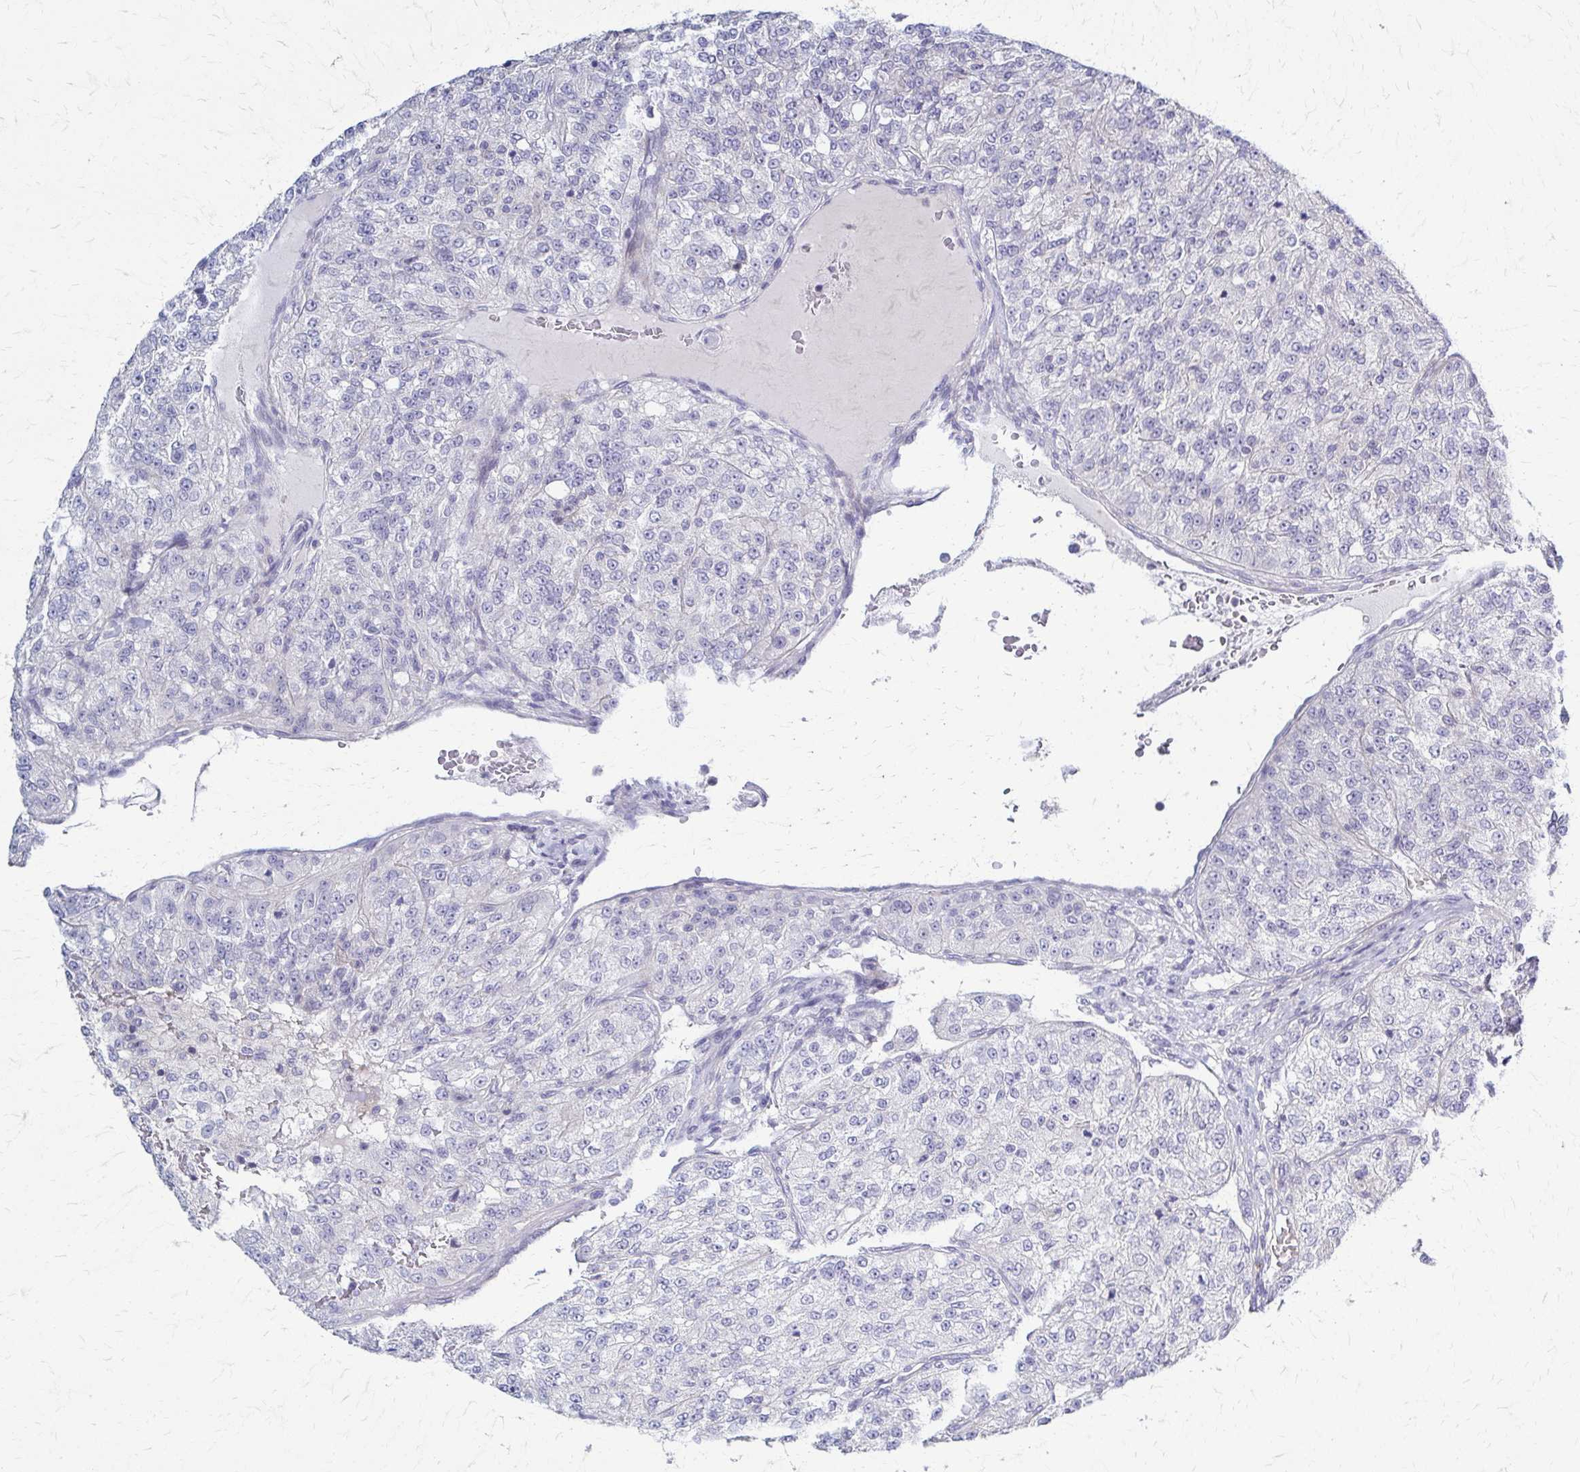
{"staining": {"intensity": "negative", "quantity": "none", "location": "none"}, "tissue": "renal cancer", "cell_type": "Tumor cells", "image_type": "cancer", "snomed": [{"axis": "morphology", "description": "Adenocarcinoma, NOS"}, {"axis": "topography", "description": "Kidney"}], "caption": "High magnification brightfield microscopy of adenocarcinoma (renal) stained with DAB (3,3'-diaminobenzidine) (brown) and counterstained with hematoxylin (blue): tumor cells show no significant staining. (Brightfield microscopy of DAB (3,3'-diaminobenzidine) immunohistochemistry at high magnification).", "gene": "RHOBTB2", "patient": {"sex": "female", "age": 63}}